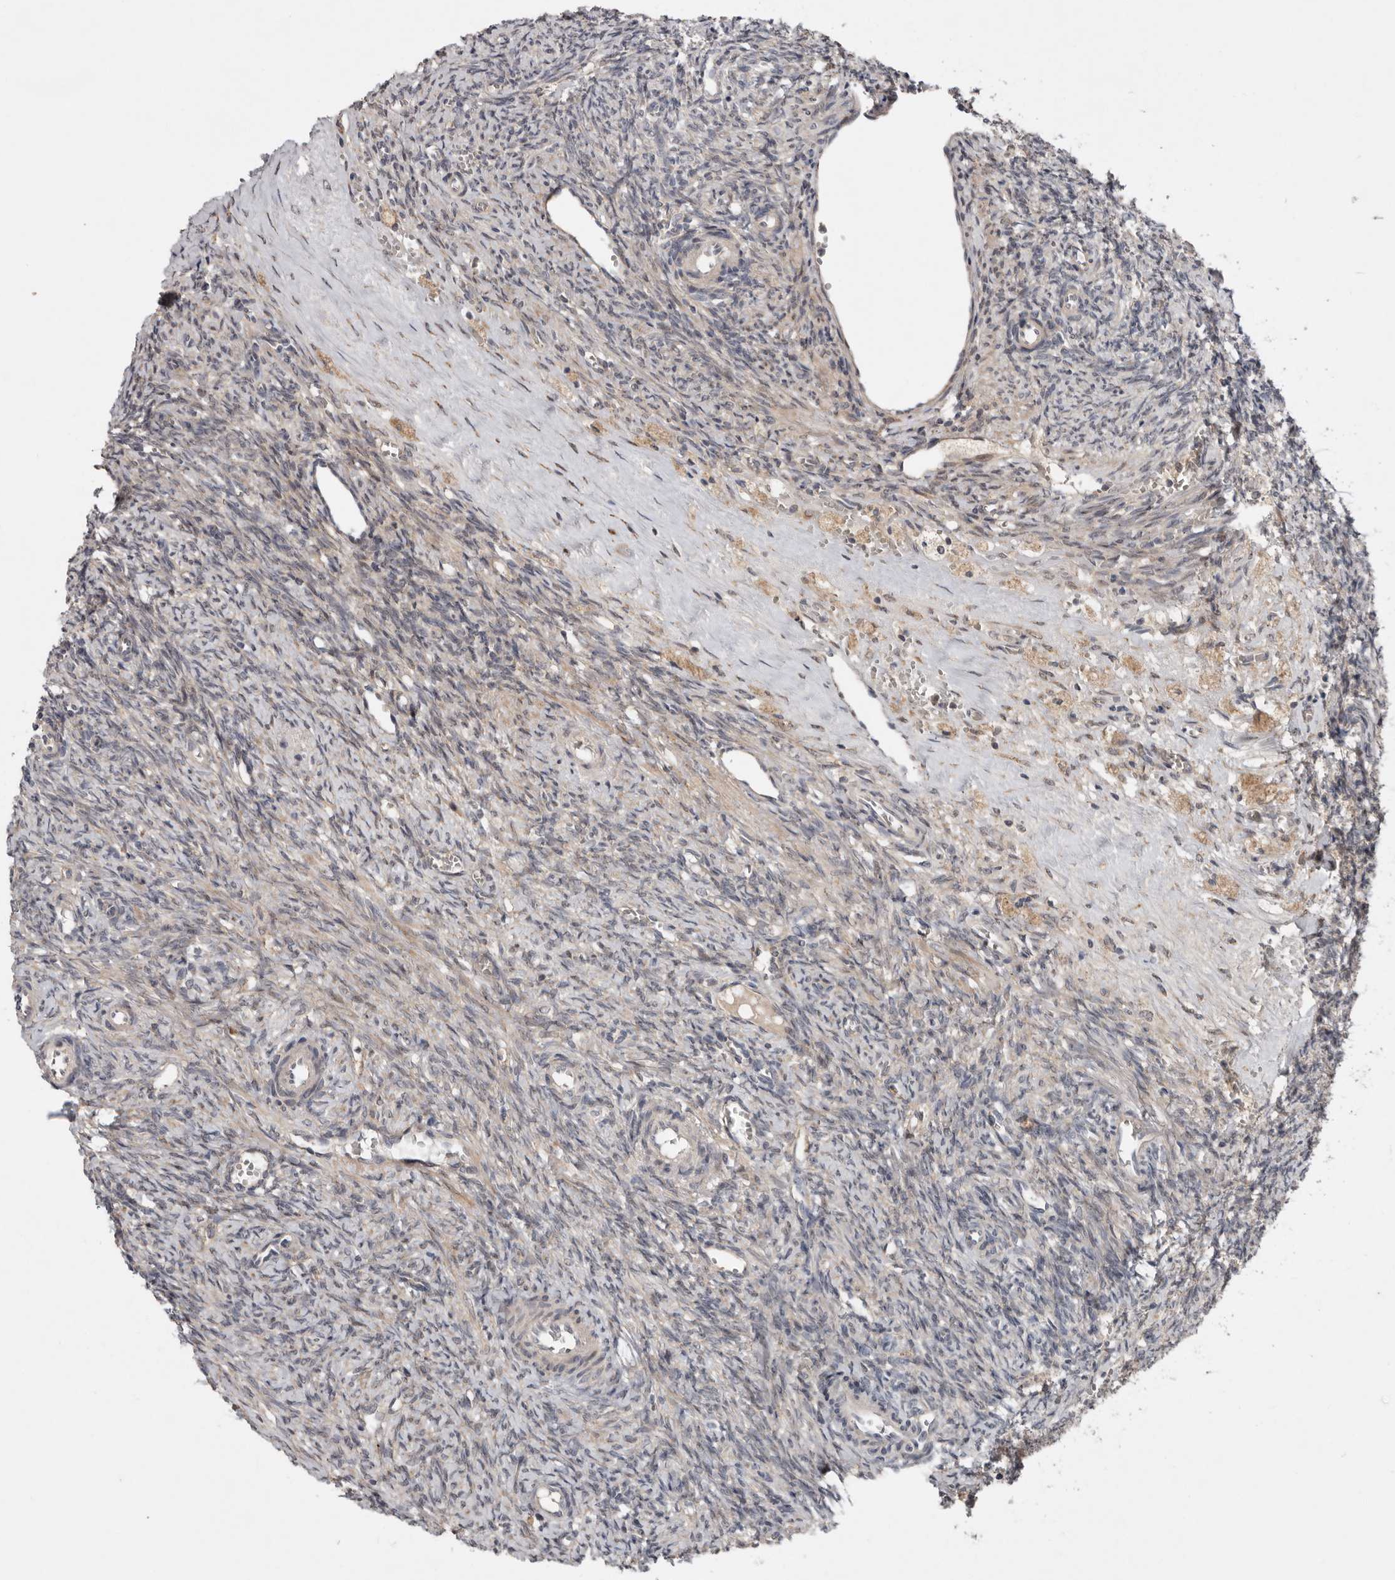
{"staining": {"intensity": "weak", "quantity": ">75%", "location": "cytoplasmic/membranous"}, "tissue": "ovary", "cell_type": "Follicle cells", "image_type": "normal", "snomed": [{"axis": "morphology", "description": "Normal tissue, NOS"}, {"axis": "topography", "description": "Ovary"}], "caption": "Follicle cells exhibit low levels of weak cytoplasmic/membranous expression in approximately >75% of cells in normal human ovary. (Brightfield microscopy of DAB IHC at high magnification).", "gene": "CHML", "patient": {"sex": "female", "age": 41}}